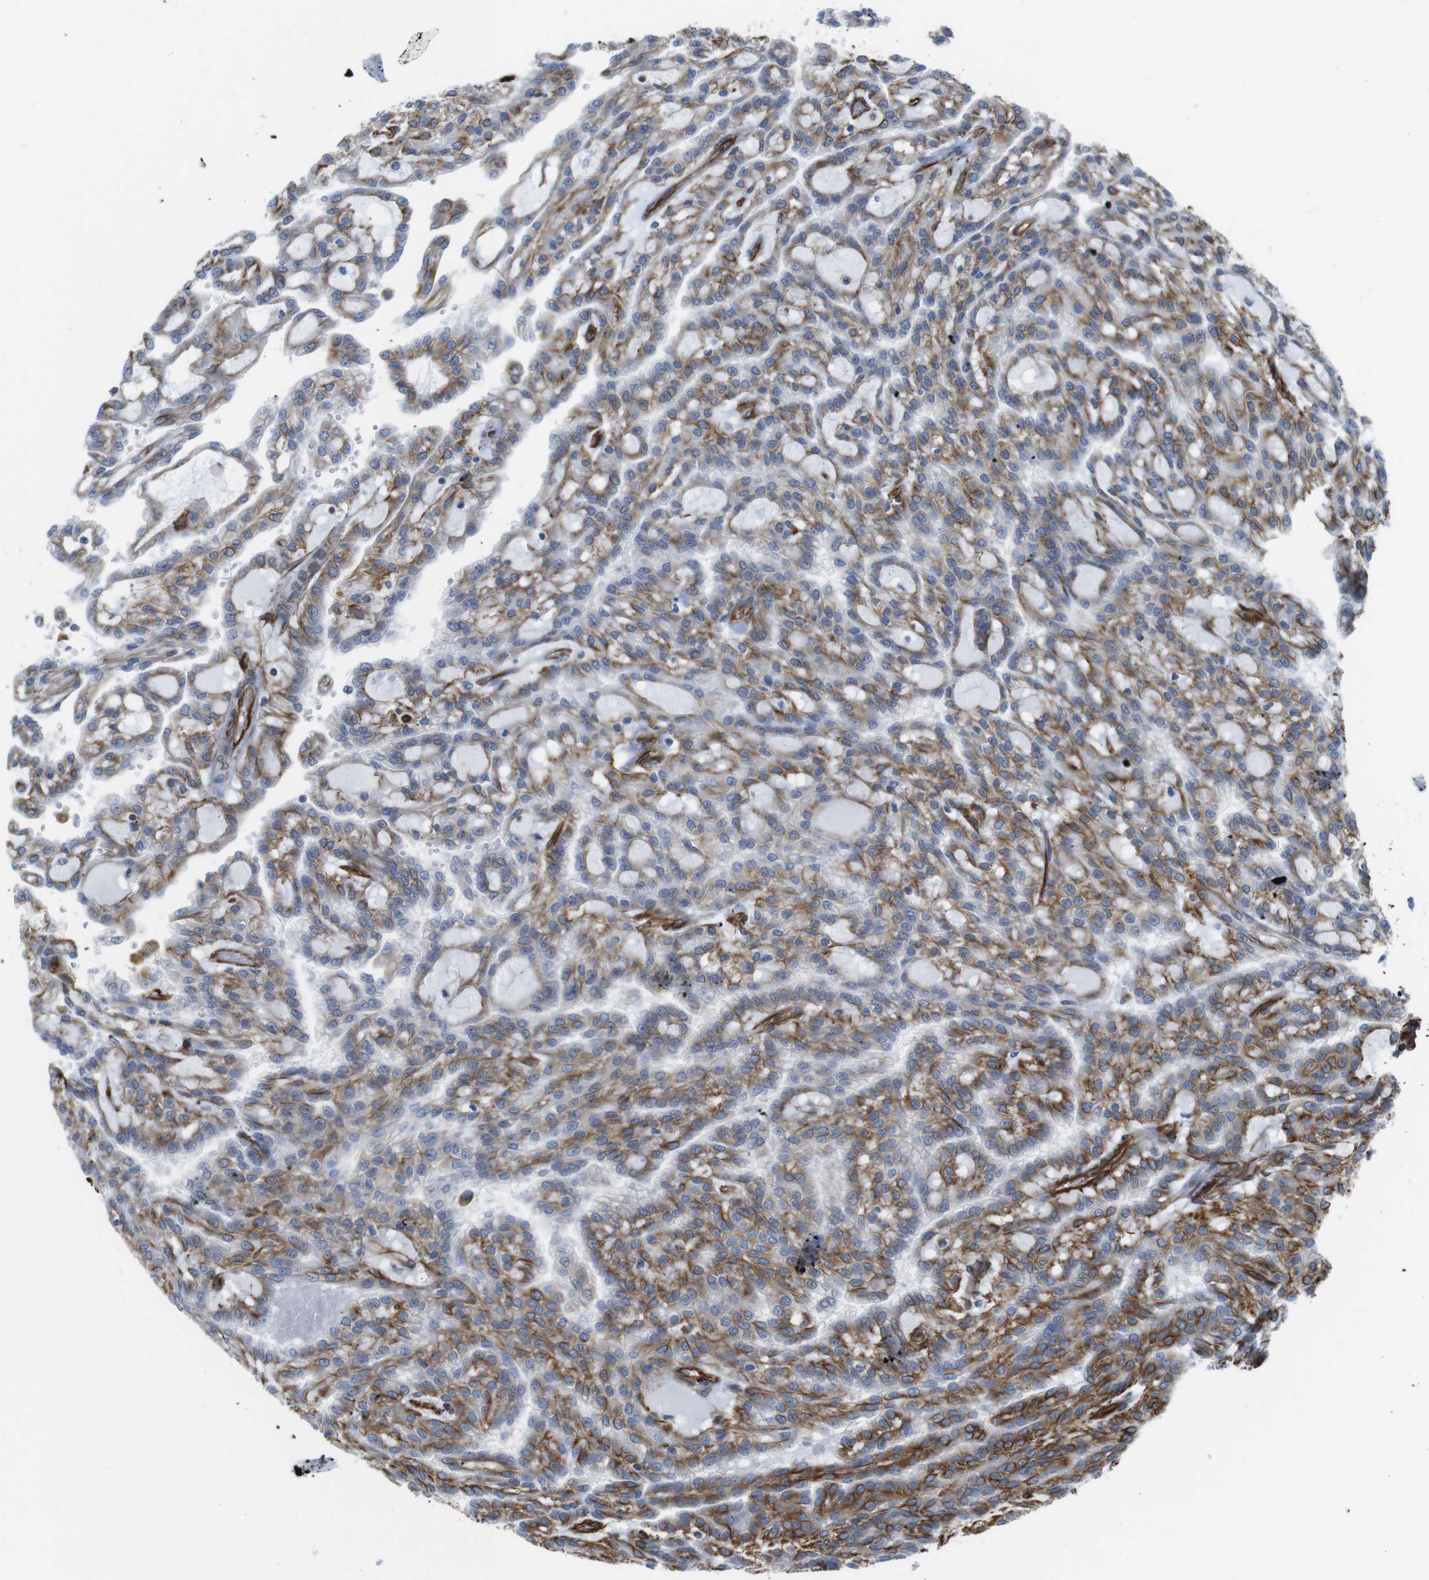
{"staining": {"intensity": "moderate", "quantity": ">75%", "location": "cytoplasmic/membranous"}, "tissue": "renal cancer", "cell_type": "Tumor cells", "image_type": "cancer", "snomed": [{"axis": "morphology", "description": "Adenocarcinoma, NOS"}, {"axis": "topography", "description": "Kidney"}], "caption": "Approximately >75% of tumor cells in renal adenocarcinoma reveal moderate cytoplasmic/membranous protein positivity as visualized by brown immunohistochemical staining.", "gene": "RALGPS1", "patient": {"sex": "male", "age": 63}}